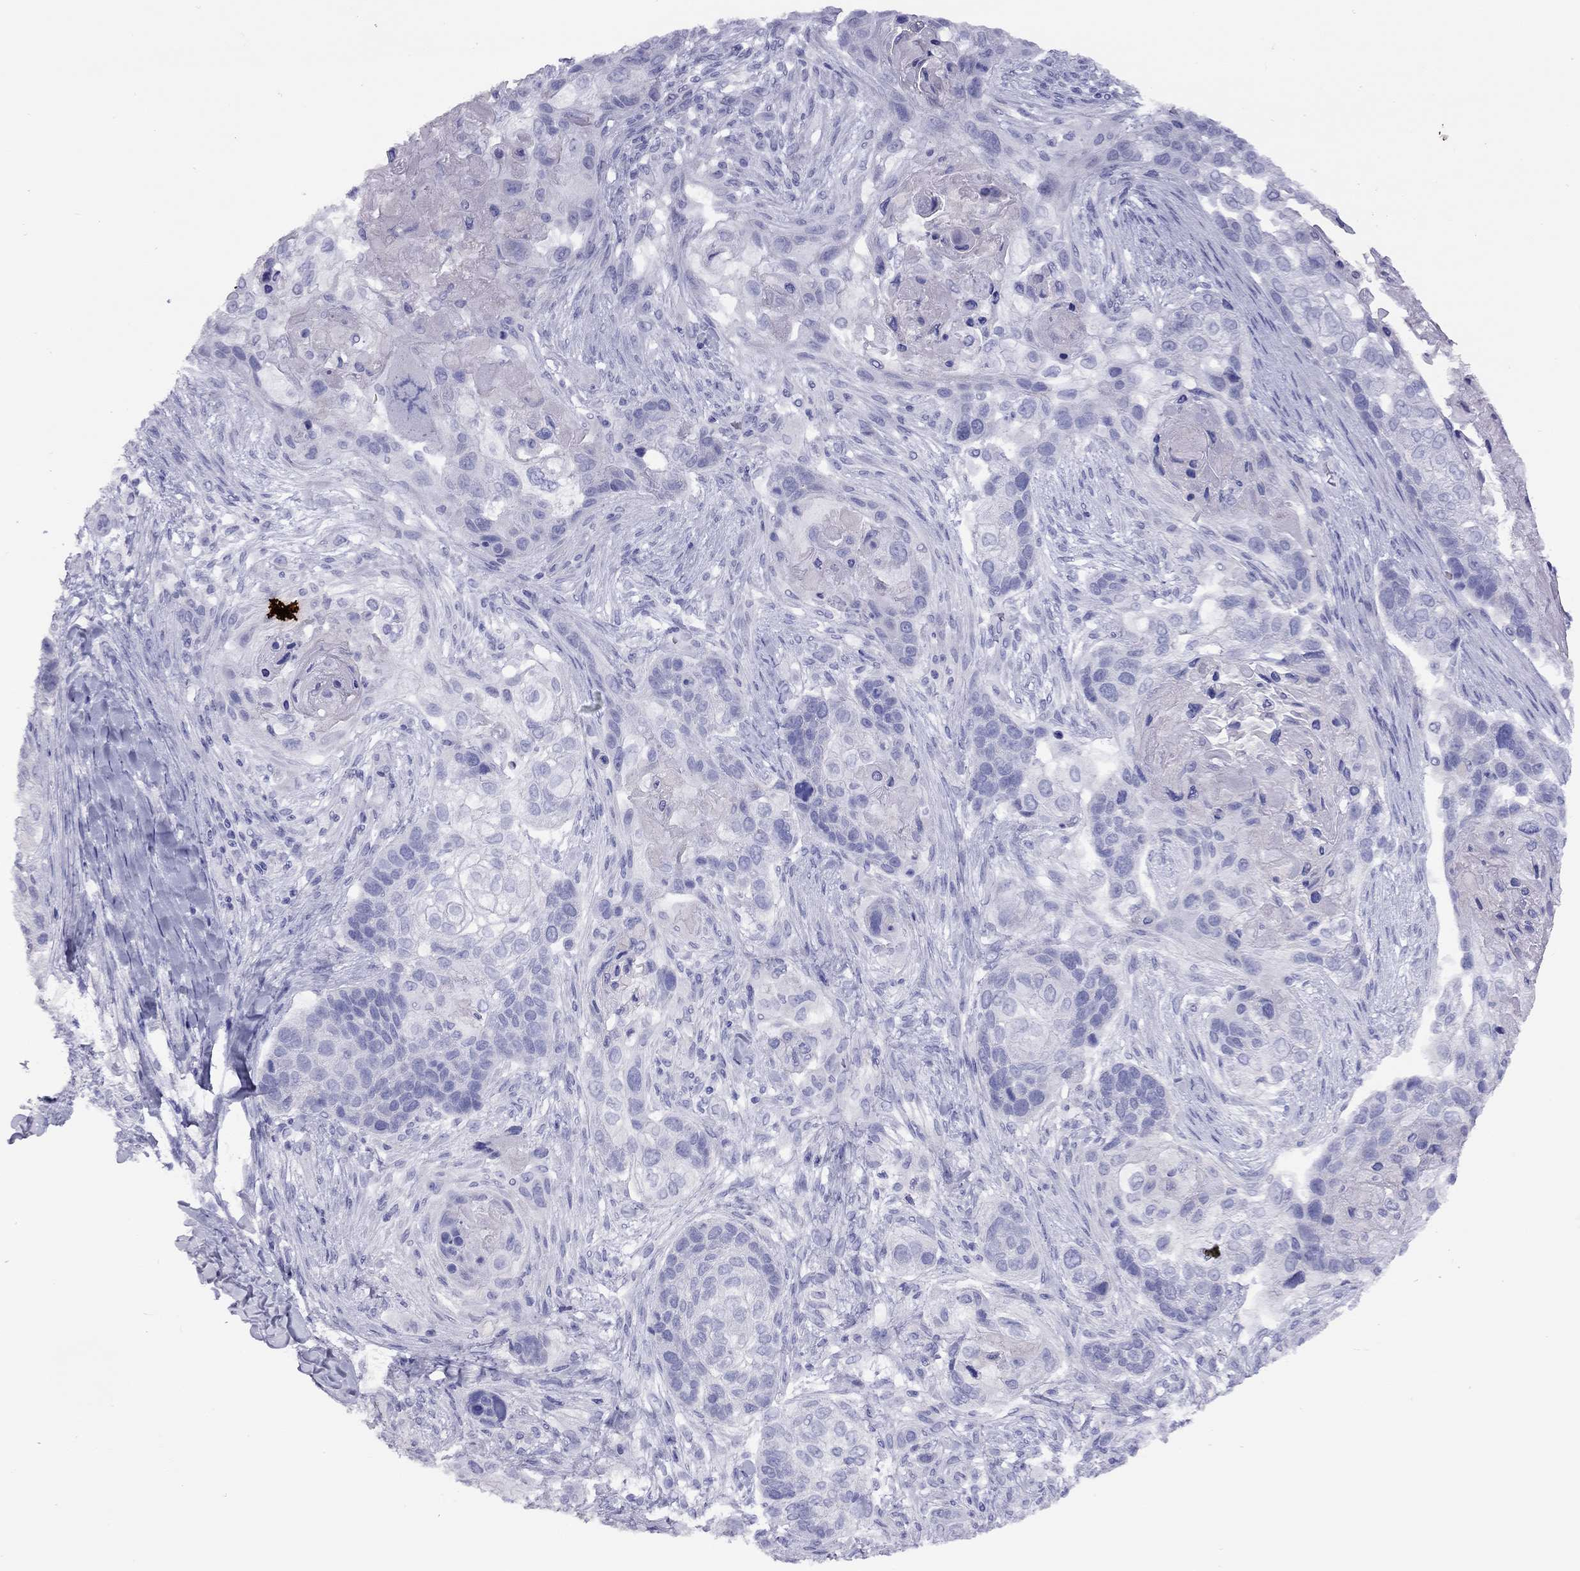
{"staining": {"intensity": "negative", "quantity": "none", "location": "none"}, "tissue": "lung cancer", "cell_type": "Tumor cells", "image_type": "cancer", "snomed": [{"axis": "morphology", "description": "Squamous cell carcinoma, NOS"}, {"axis": "topography", "description": "Lung"}], "caption": "Squamous cell carcinoma (lung) was stained to show a protein in brown. There is no significant expression in tumor cells.", "gene": "CPNE4", "patient": {"sex": "male", "age": 69}}